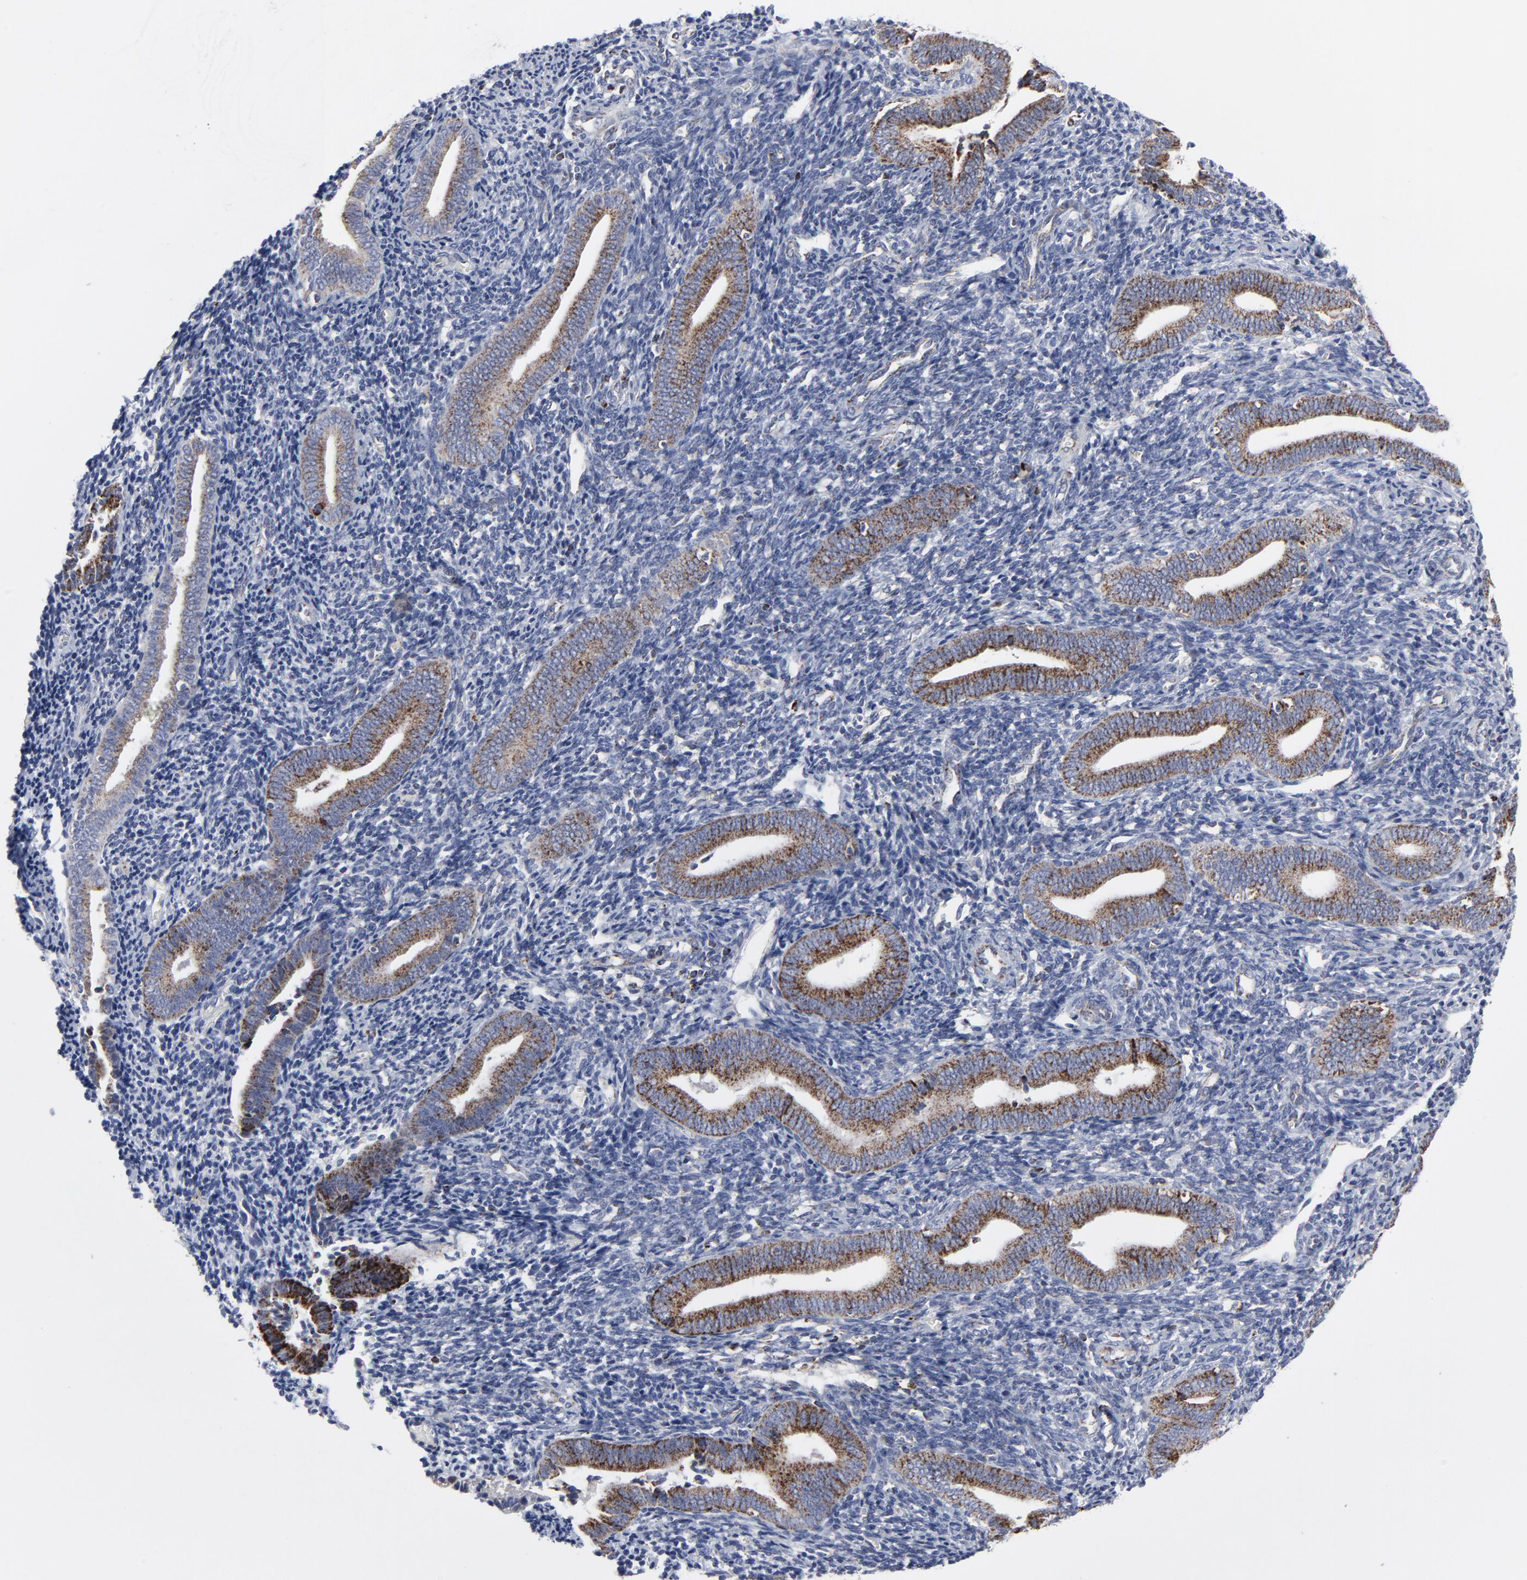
{"staining": {"intensity": "negative", "quantity": "none", "location": "none"}, "tissue": "endometrium", "cell_type": "Cells in endometrial stroma", "image_type": "normal", "snomed": [{"axis": "morphology", "description": "Normal tissue, NOS"}, {"axis": "topography", "description": "Uterus"}, {"axis": "topography", "description": "Endometrium"}], "caption": "Immunohistochemistry (IHC) micrograph of benign endometrium stained for a protein (brown), which shows no staining in cells in endometrial stroma.", "gene": "TXNRD2", "patient": {"sex": "female", "age": 33}}